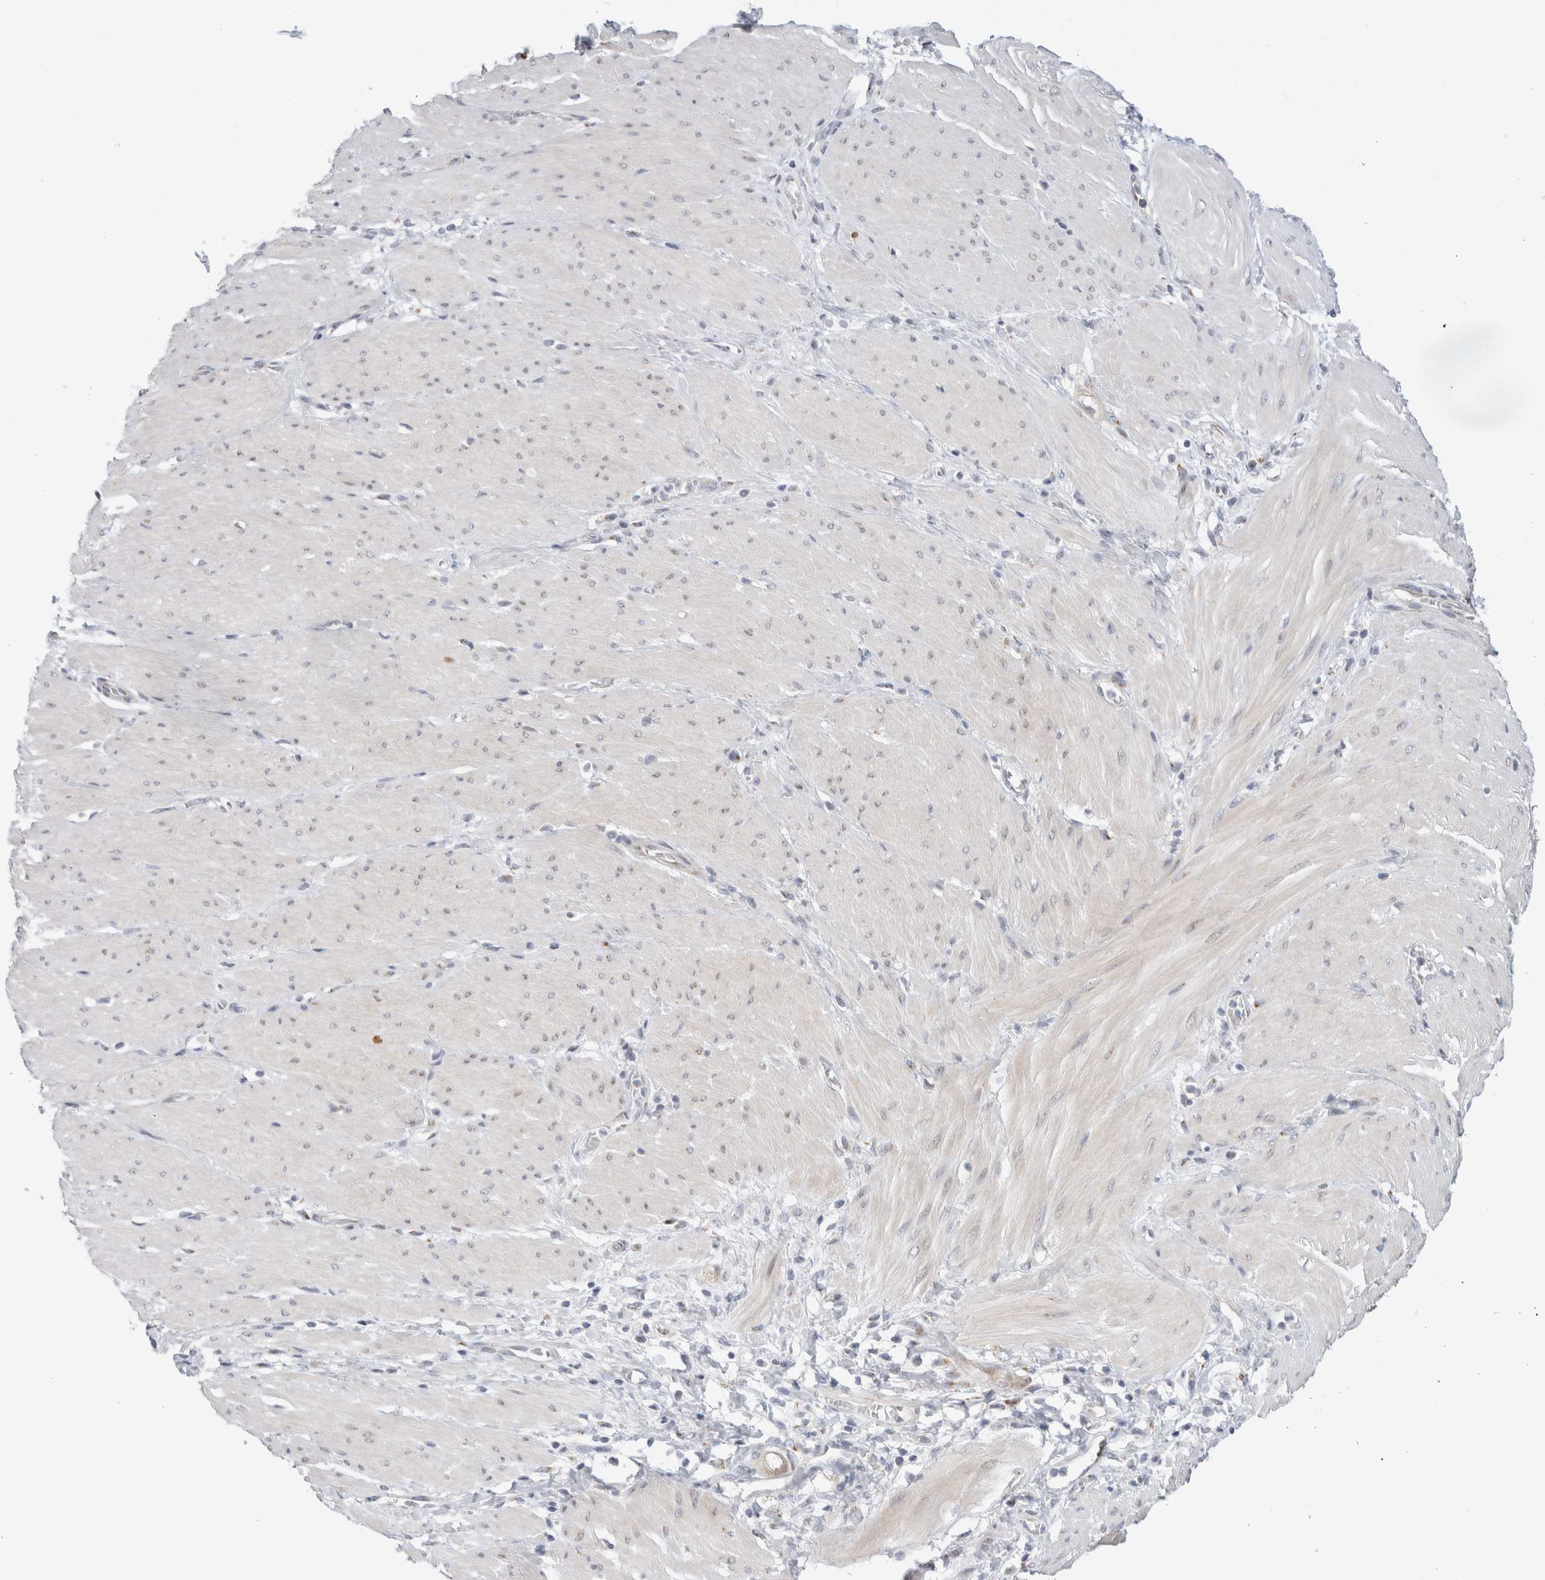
{"staining": {"intensity": "negative", "quantity": "none", "location": "none"}, "tissue": "stomach cancer", "cell_type": "Tumor cells", "image_type": "cancer", "snomed": [{"axis": "morphology", "description": "Adenocarcinoma, NOS"}, {"axis": "topography", "description": "Stomach"}, {"axis": "topography", "description": "Stomach, lower"}], "caption": "The image demonstrates no significant expression in tumor cells of stomach adenocarcinoma. (Stains: DAB (3,3'-diaminobenzidine) immunohistochemistry (IHC) with hematoxylin counter stain, Microscopy: brightfield microscopy at high magnification).", "gene": "C1orf112", "patient": {"sex": "female", "age": 48}}